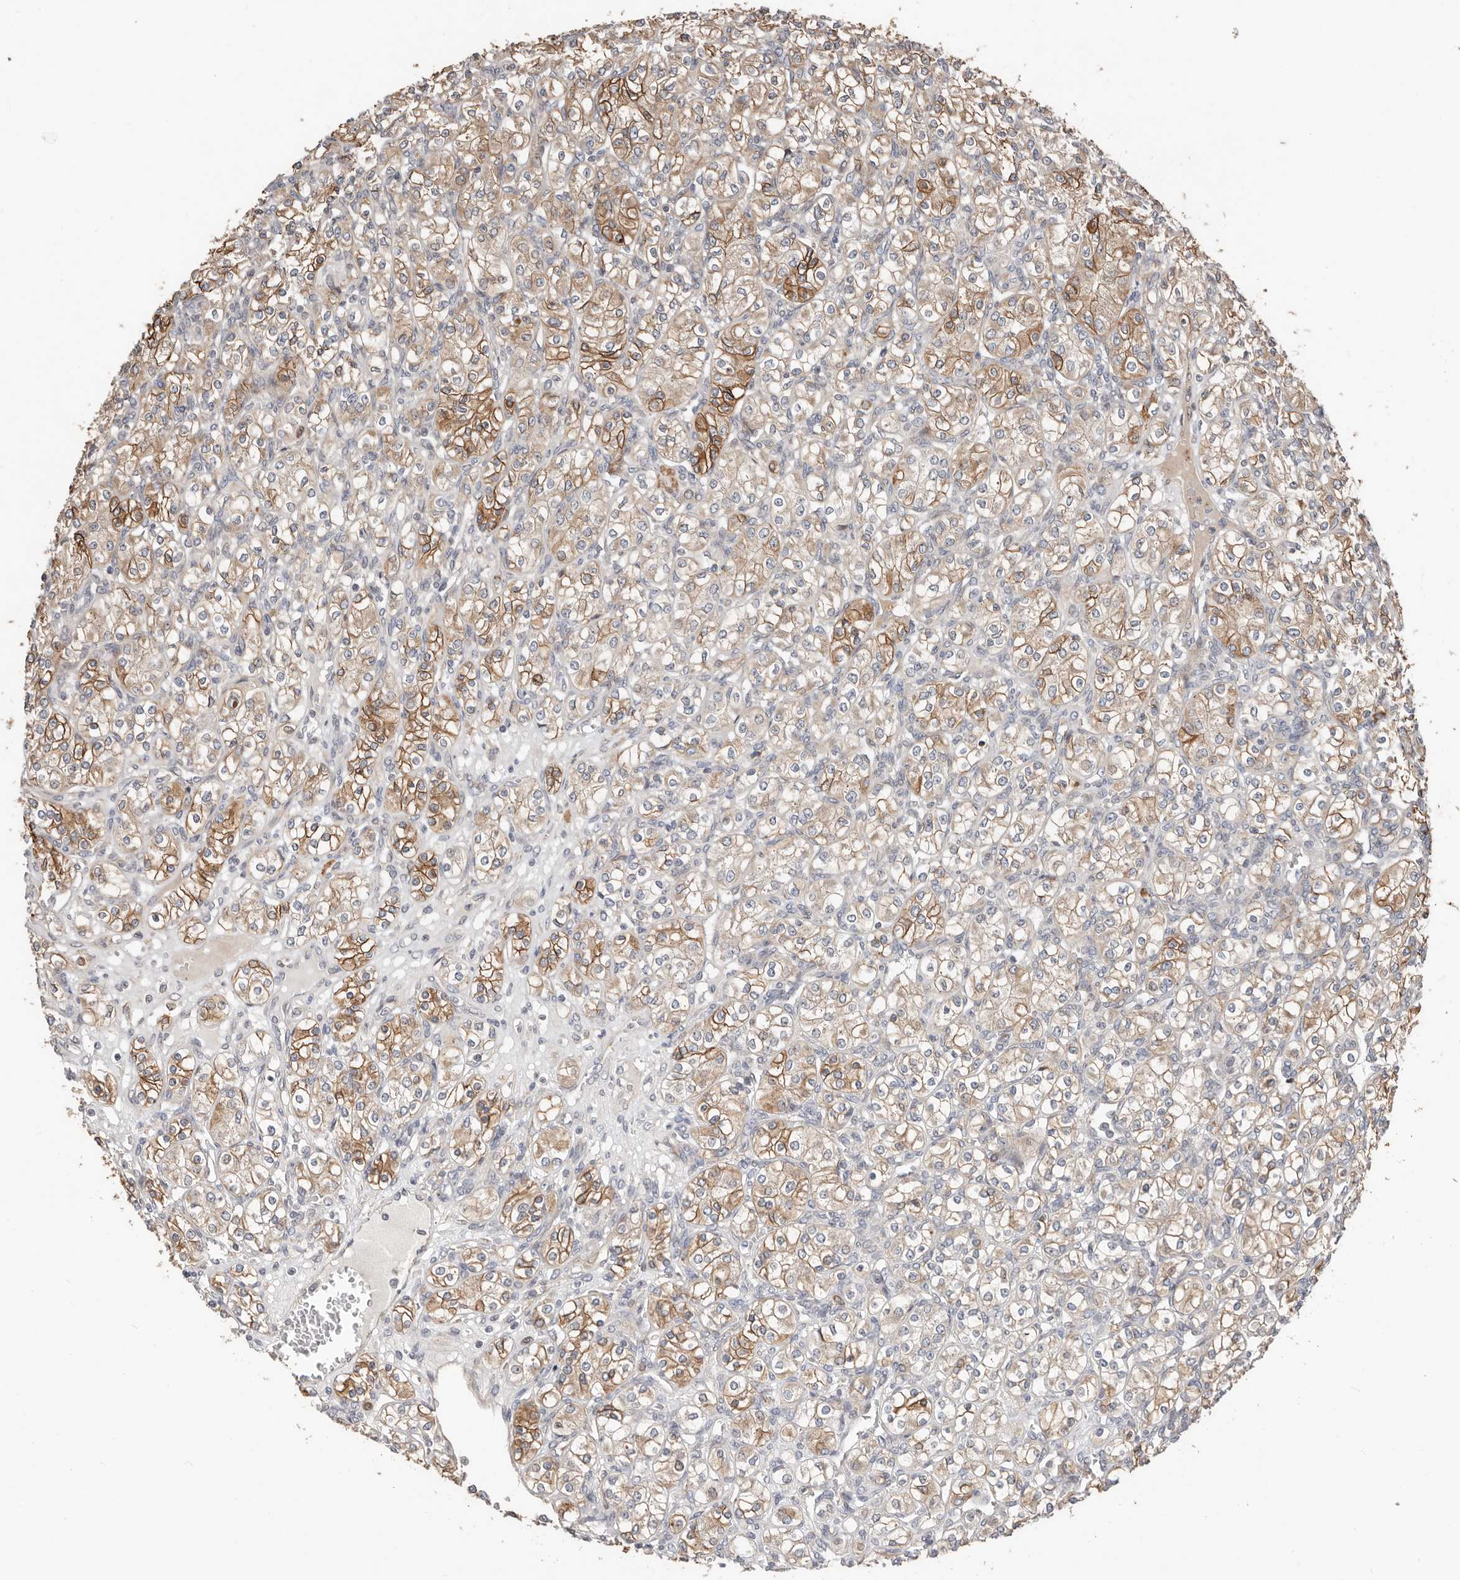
{"staining": {"intensity": "moderate", "quantity": "25%-75%", "location": "cytoplasmic/membranous"}, "tissue": "renal cancer", "cell_type": "Tumor cells", "image_type": "cancer", "snomed": [{"axis": "morphology", "description": "Adenocarcinoma, NOS"}, {"axis": "topography", "description": "Kidney"}], "caption": "This is an image of immunohistochemistry staining of renal cancer, which shows moderate expression in the cytoplasmic/membranous of tumor cells.", "gene": "SMYD4", "patient": {"sex": "male", "age": 77}}